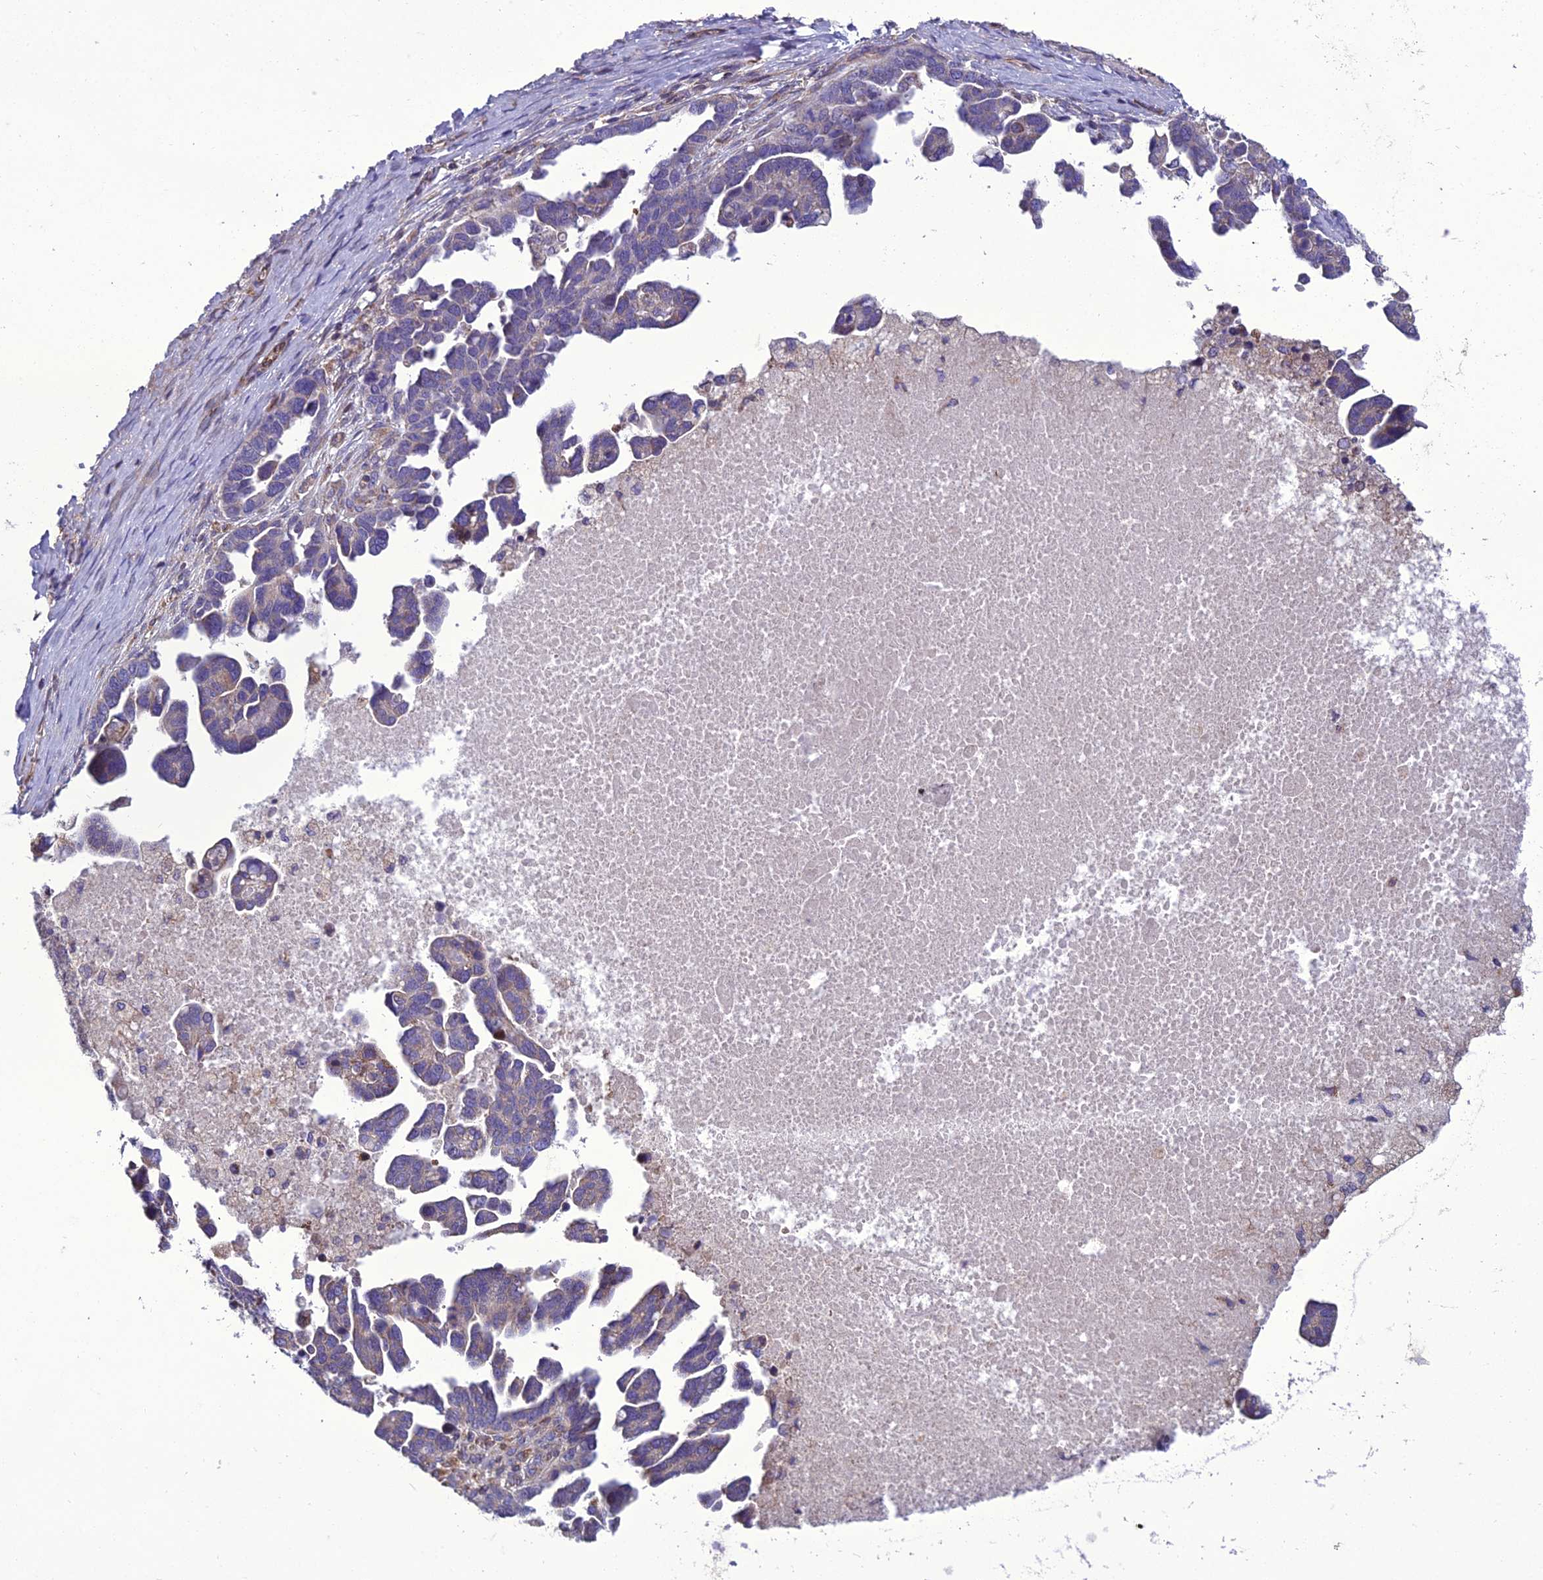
{"staining": {"intensity": "weak", "quantity": "<25%", "location": "cytoplasmic/membranous"}, "tissue": "ovarian cancer", "cell_type": "Tumor cells", "image_type": "cancer", "snomed": [{"axis": "morphology", "description": "Cystadenocarcinoma, serous, NOS"}, {"axis": "topography", "description": "Ovary"}], "caption": "The histopathology image exhibits no staining of tumor cells in ovarian cancer.", "gene": "GIMAP1", "patient": {"sex": "female", "age": 54}}